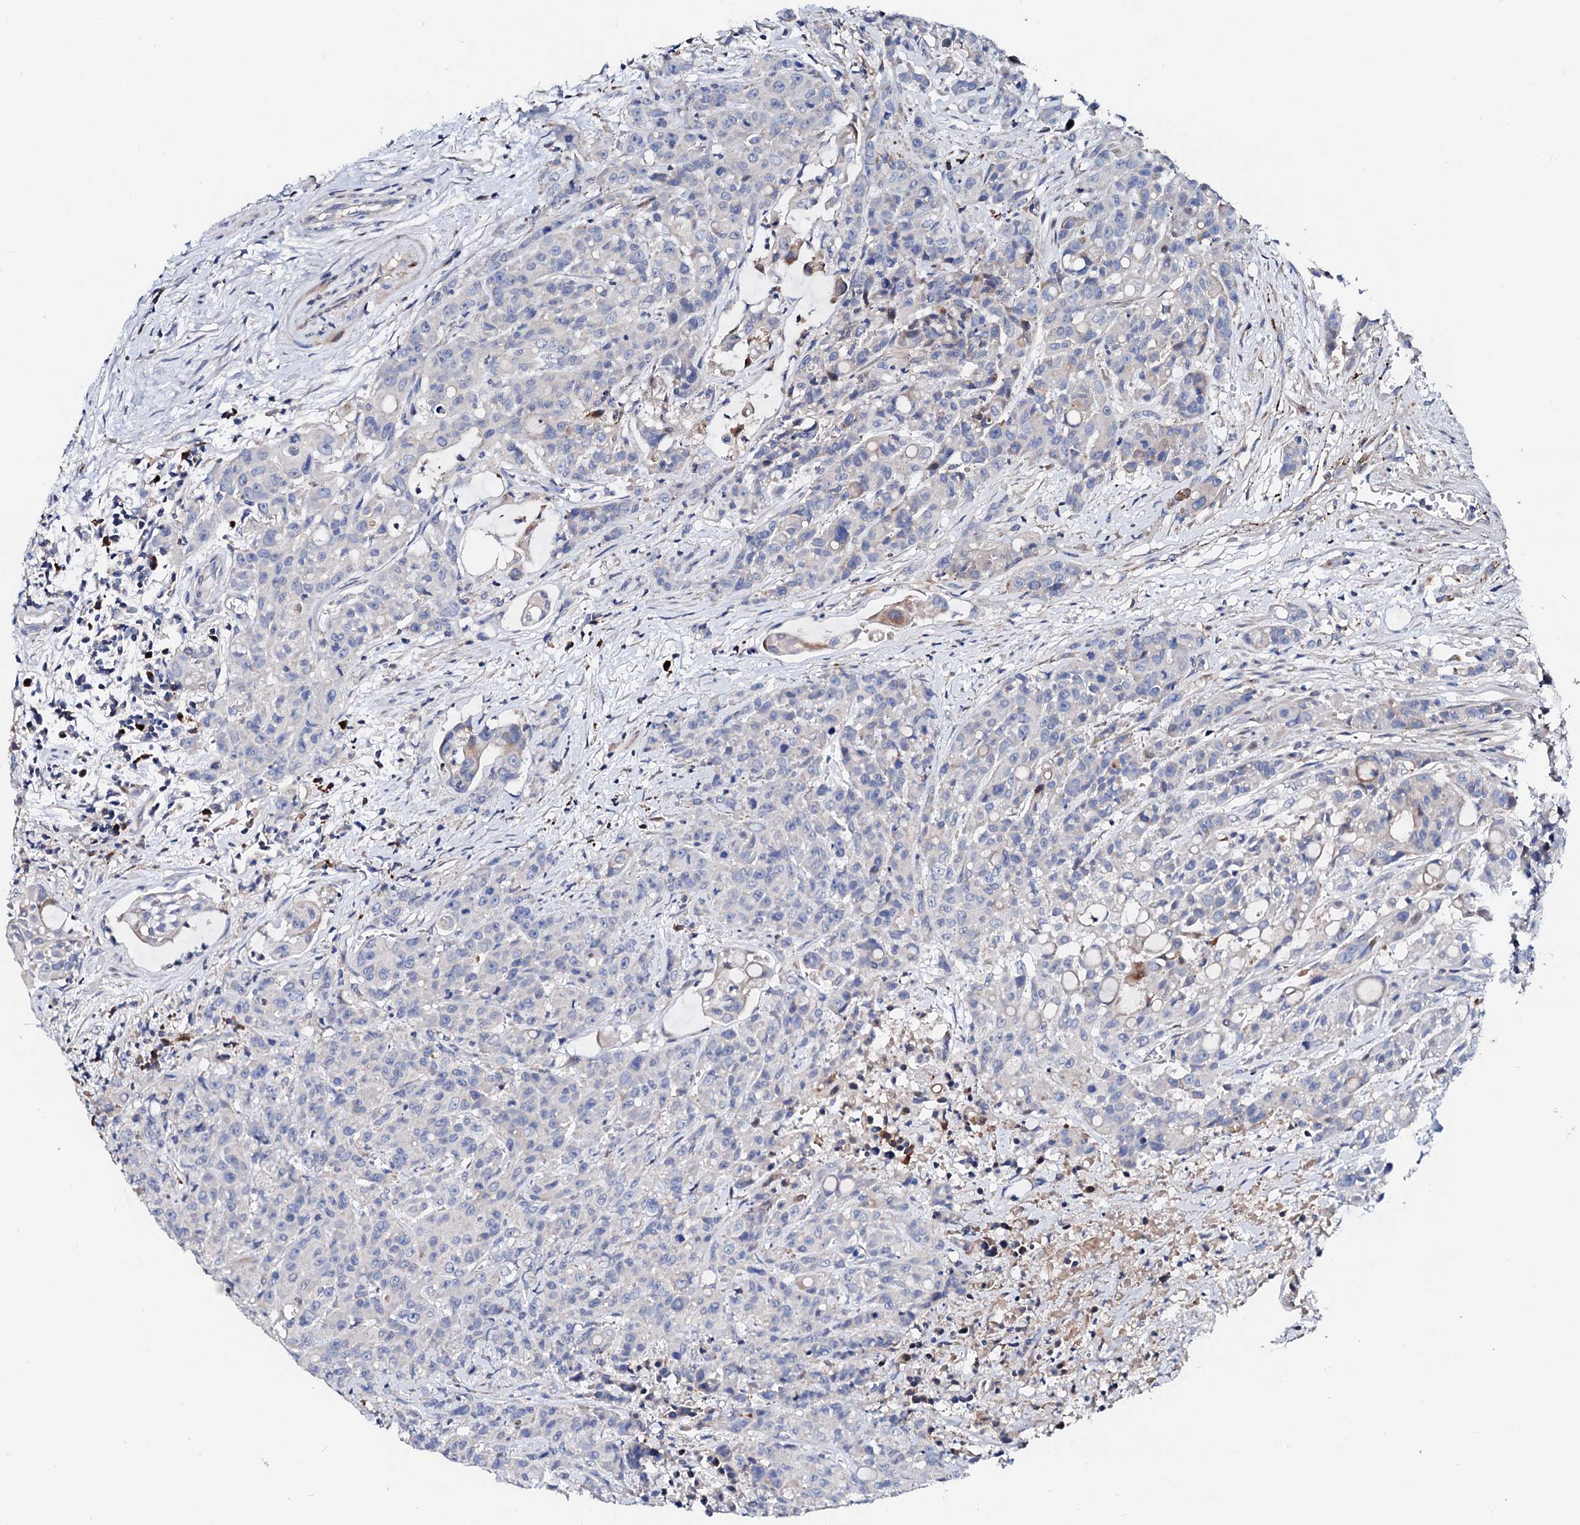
{"staining": {"intensity": "negative", "quantity": "none", "location": "none"}, "tissue": "colorectal cancer", "cell_type": "Tumor cells", "image_type": "cancer", "snomed": [{"axis": "morphology", "description": "Adenocarcinoma, NOS"}, {"axis": "topography", "description": "Colon"}], "caption": "Micrograph shows no protein staining in tumor cells of adenocarcinoma (colorectal) tissue.", "gene": "SLC10A7", "patient": {"sex": "male", "age": 62}}